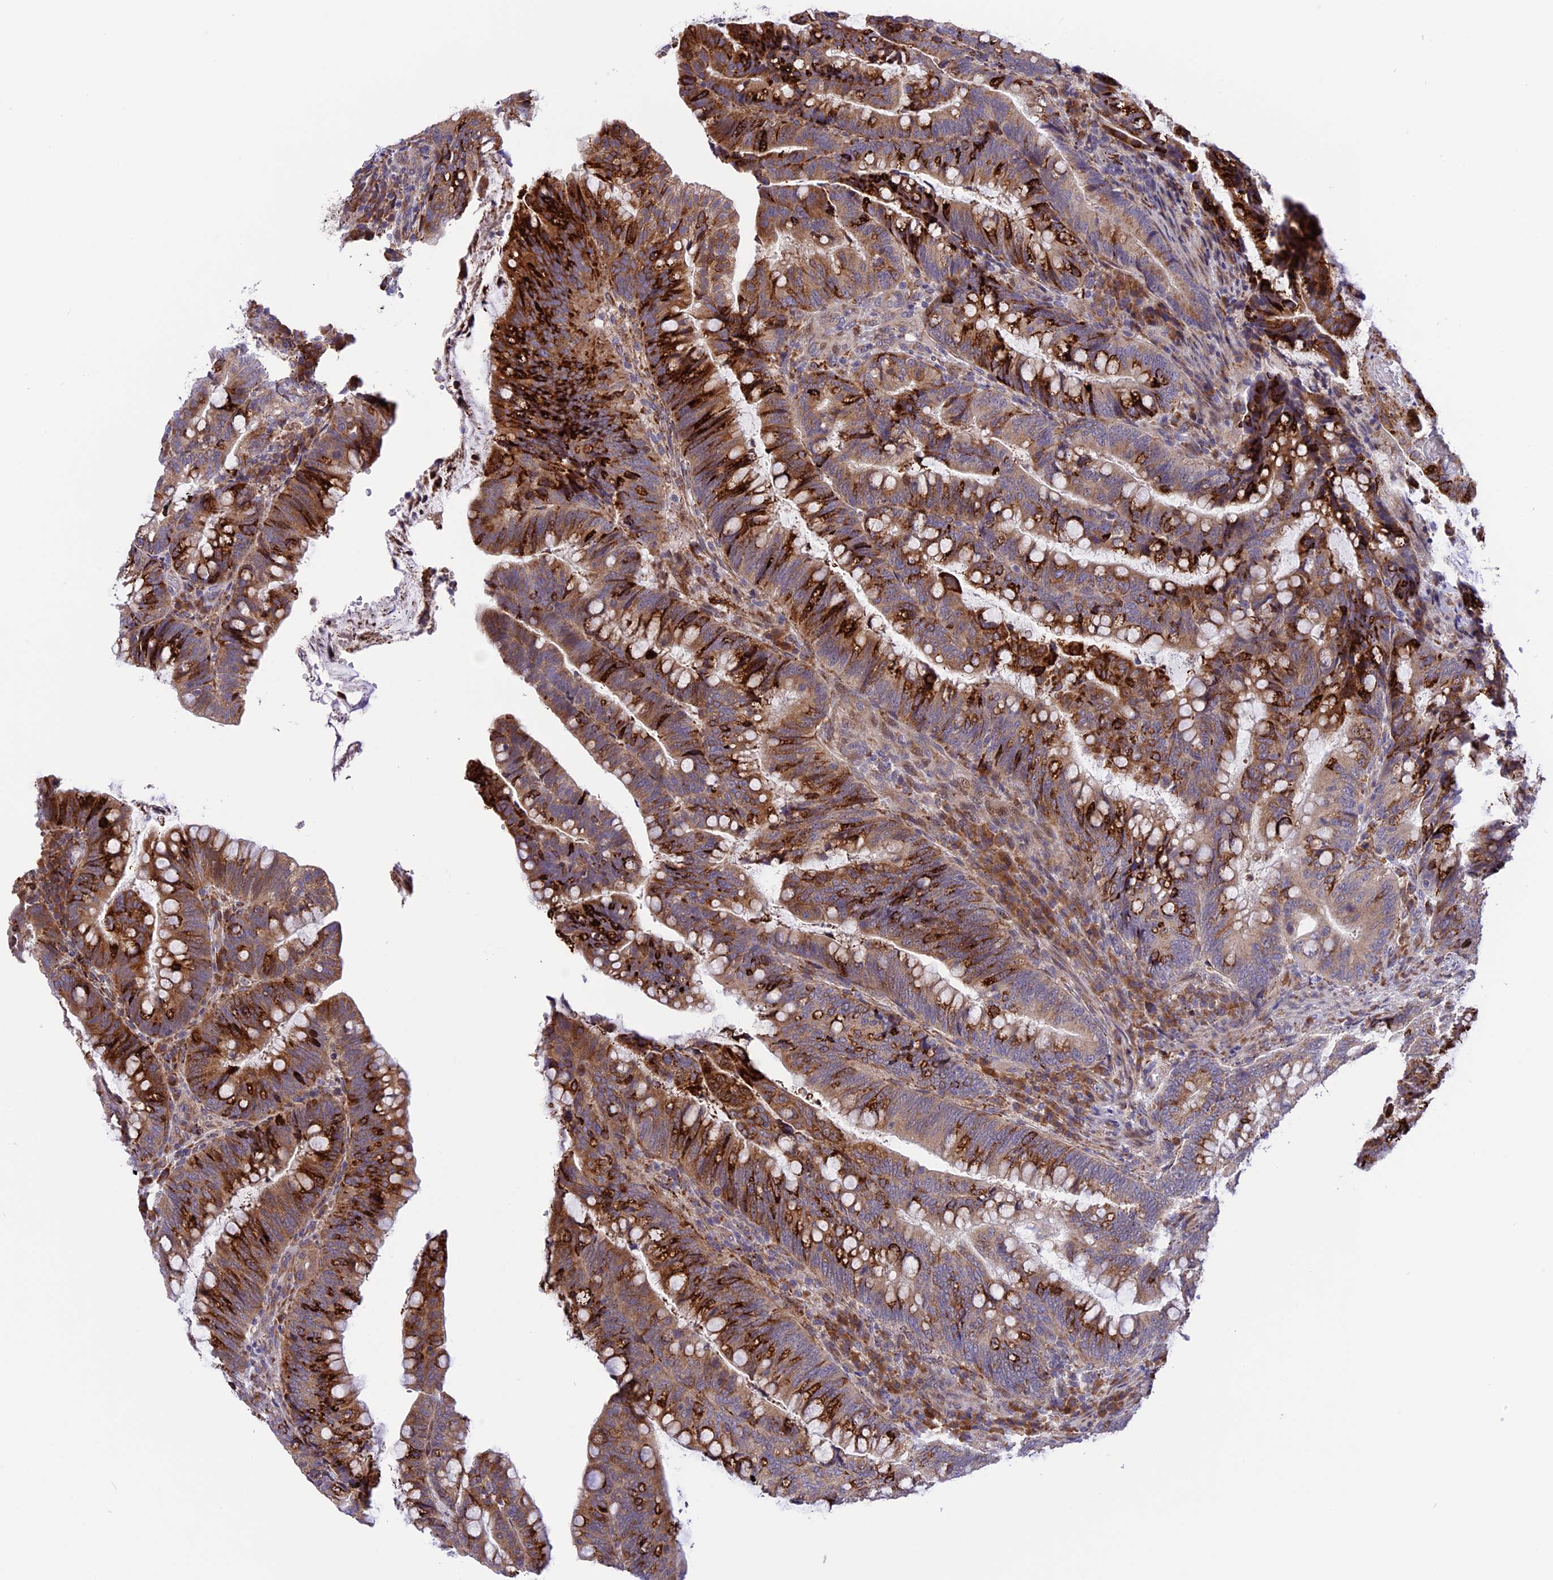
{"staining": {"intensity": "moderate", "quantity": ">75%", "location": "cytoplasmic/membranous"}, "tissue": "colorectal cancer", "cell_type": "Tumor cells", "image_type": "cancer", "snomed": [{"axis": "morphology", "description": "Adenocarcinoma, NOS"}, {"axis": "topography", "description": "Colon"}], "caption": "Brown immunohistochemical staining in human adenocarcinoma (colorectal) shows moderate cytoplasmic/membranous positivity in about >75% of tumor cells. (Brightfield microscopy of DAB IHC at high magnification).", "gene": "ARMCX6", "patient": {"sex": "female", "age": 66}}